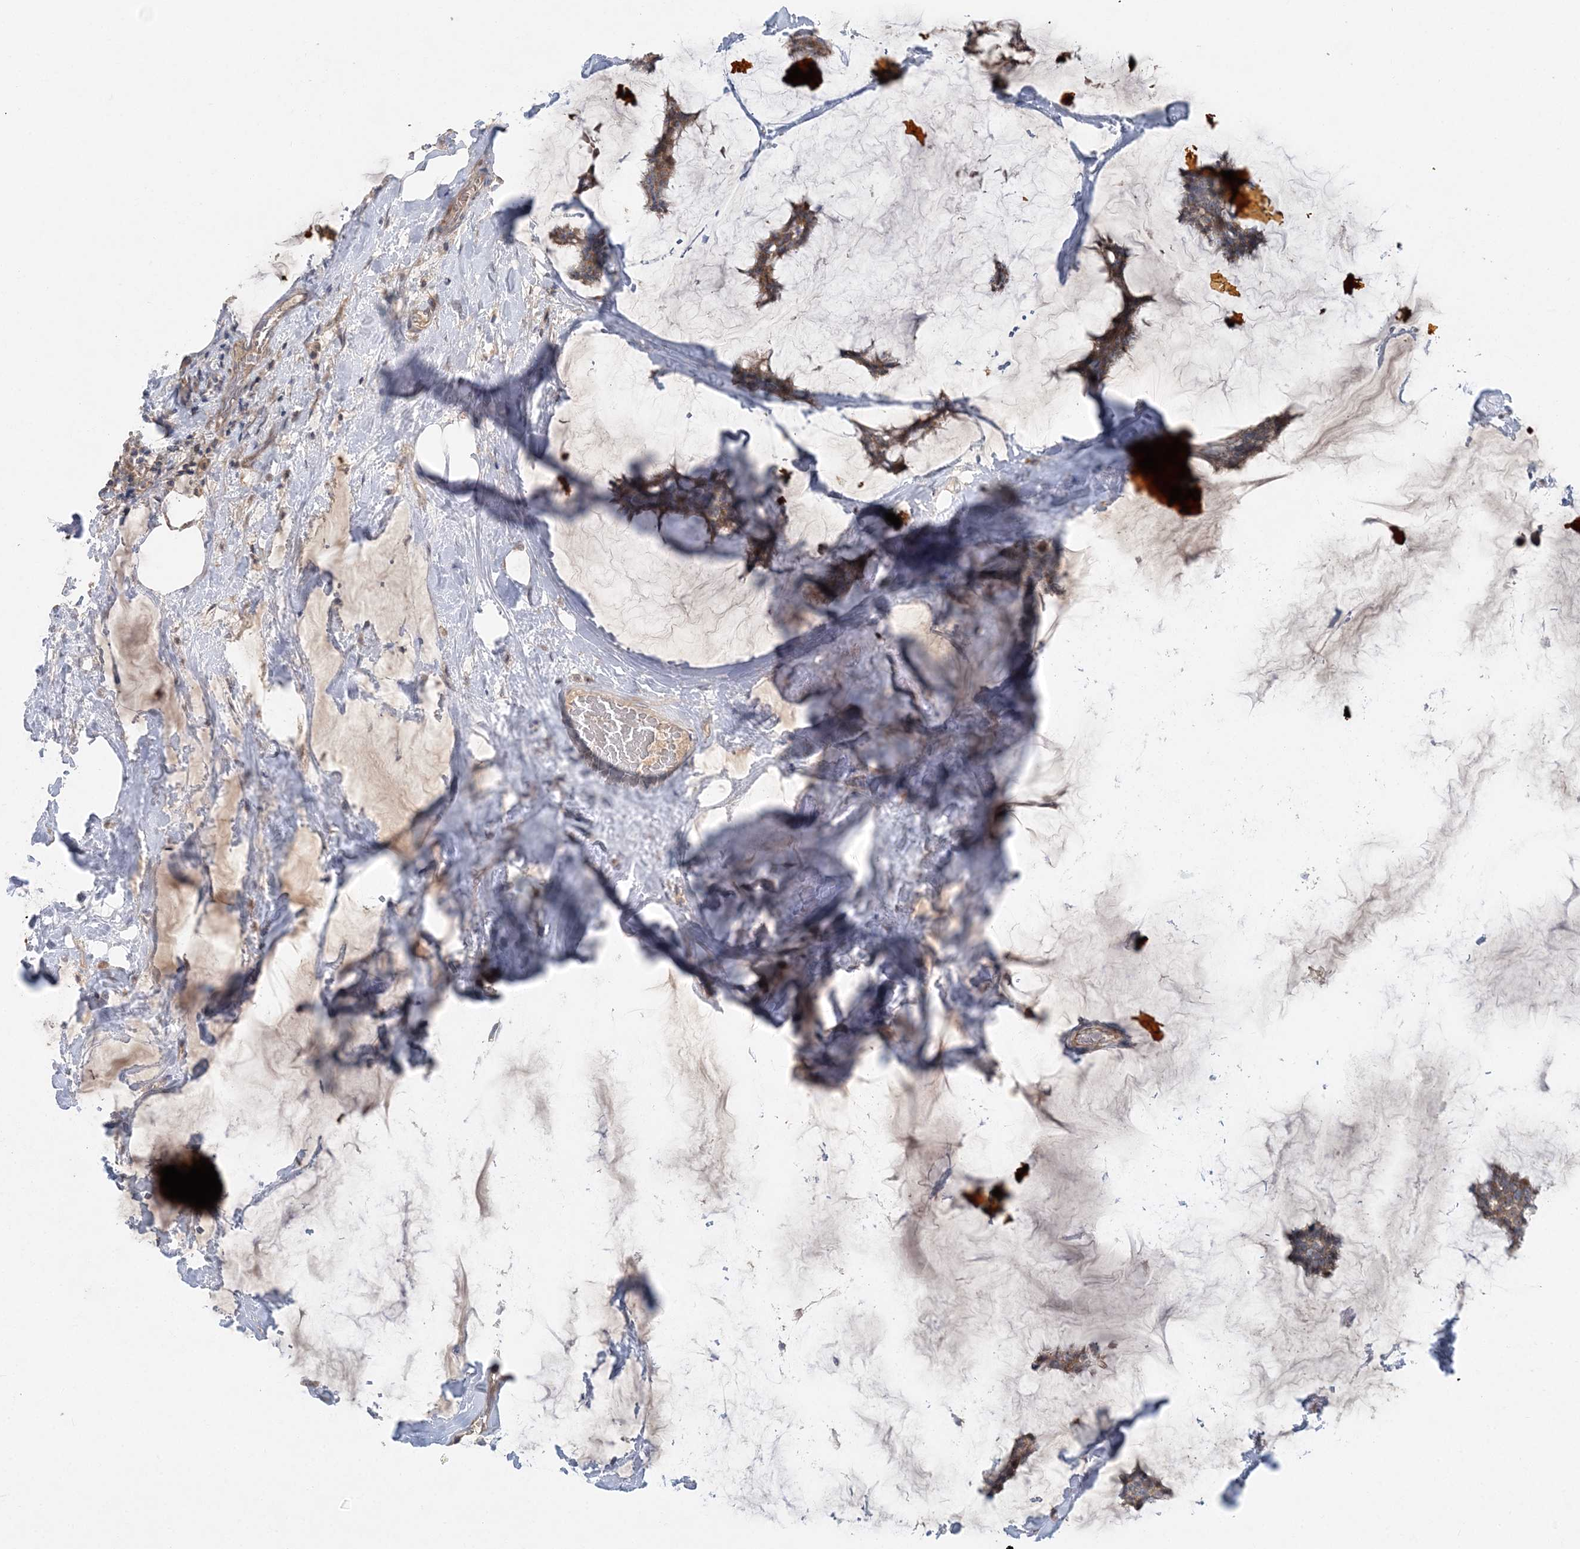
{"staining": {"intensity": "moderate", "quantity": ">75%", "location": "cytoplasmic/membranous"}, "tissue": "breast cancer", "cell_type": "Tumor cells", "image_type": "cancer", "snomed": [{"axis": "morphology", "description": "Duct carcinoma"}, {"axis": "topography", "description": "Breast"}], "caption": "A photomicrograph of breast cancer stained for a protein exhibits moderate cytoplasmic/membranous brown staining in tumor cells.", "gene": "SLC4A10", "patient": {"sex": "female", "age": 93}}